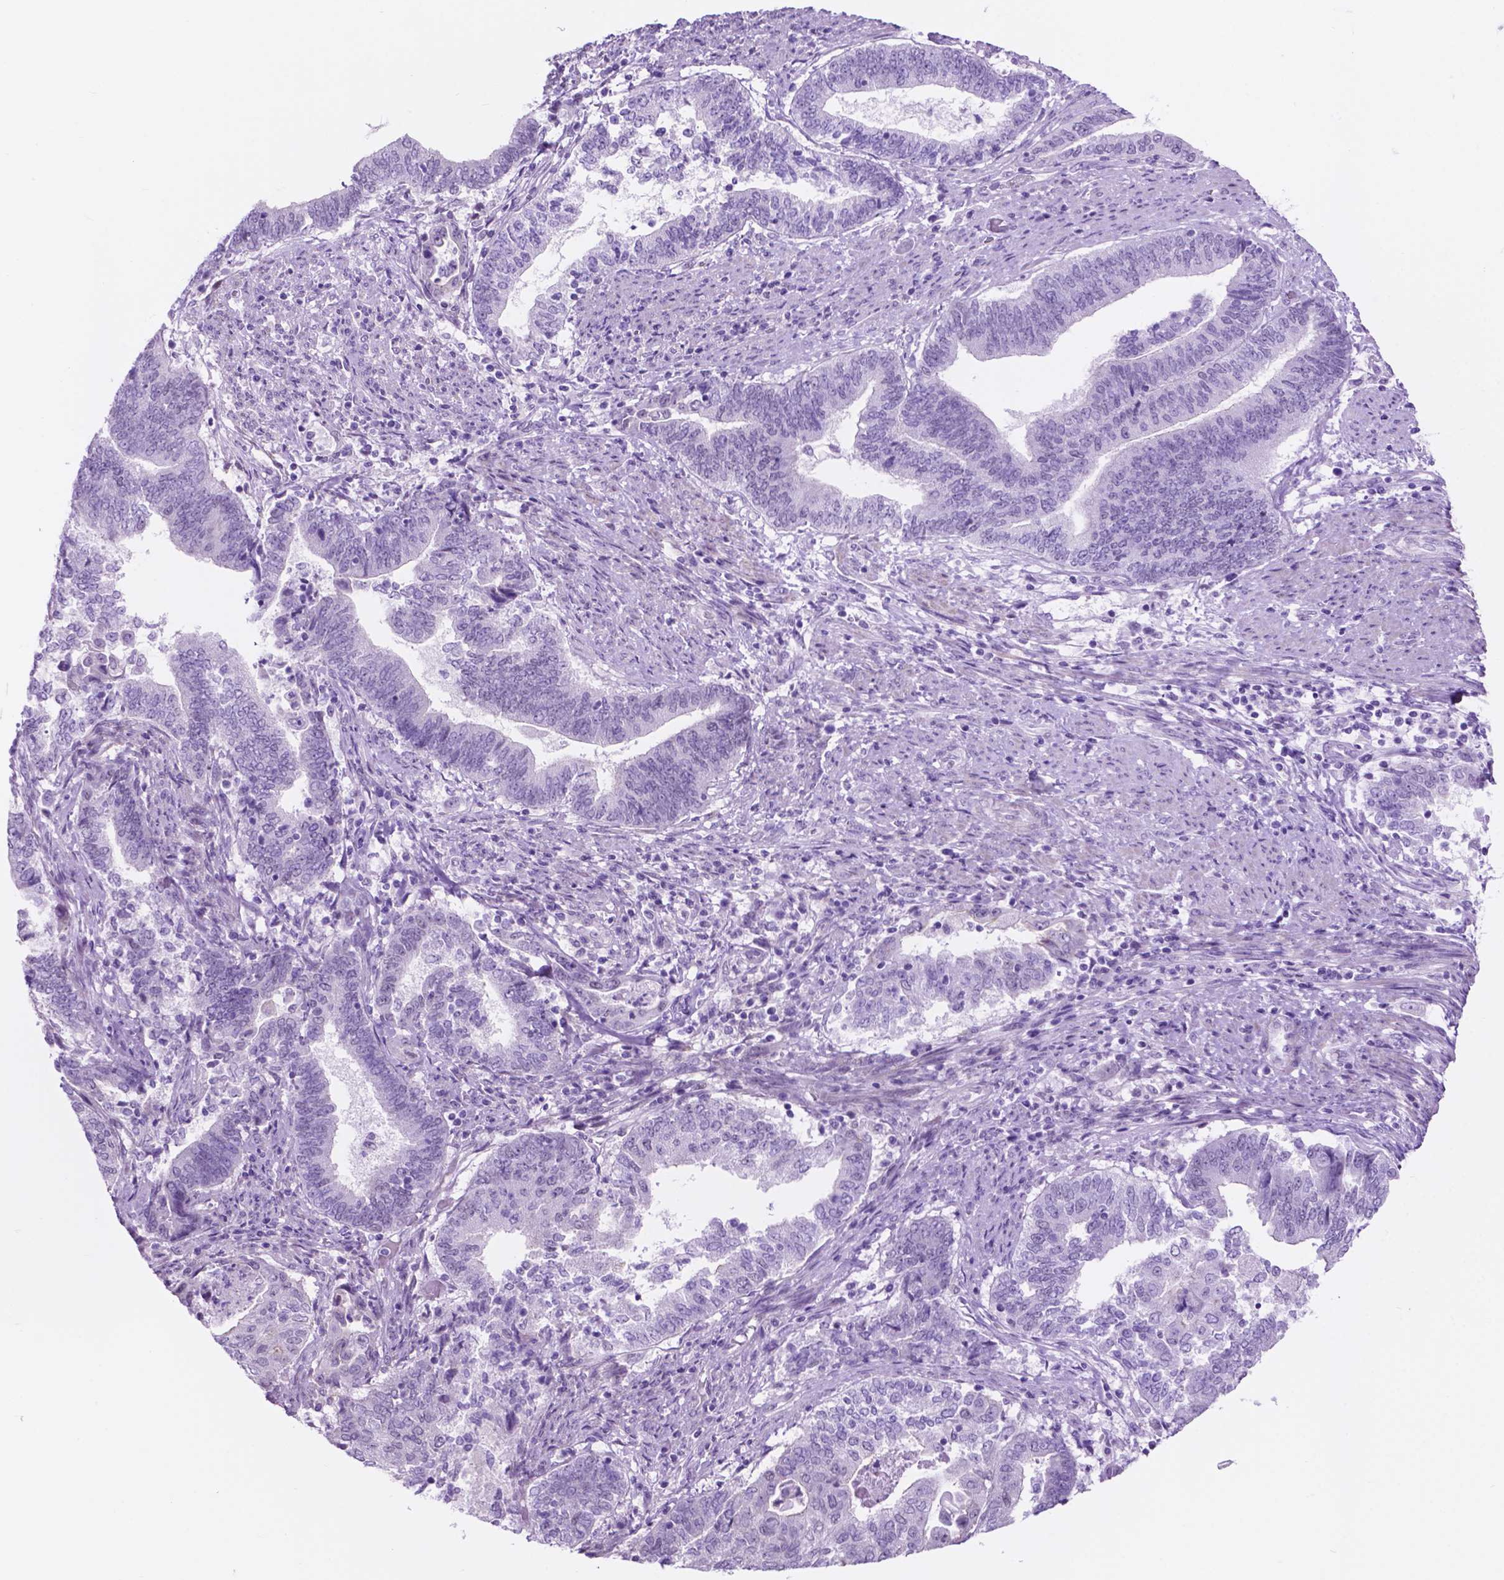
{"staining": {"intensity": "negative", "quantity": "none", "location": "none"}, "tissue": "endometrial cancer", "cell_type": "Tumor cells", "image_type": "cancer", "snomed": [{"axis": "morphology", "description": "Adenocarcinoma, NOS"}, {"axis": "topography", "description": "Endometrium"}], "caption": "IHC of adenocarcinoma (endometrial) exhibits no staining in tumor cells.", "gene": "ACY3", "patient": {"sex": "female", "age": 65}}